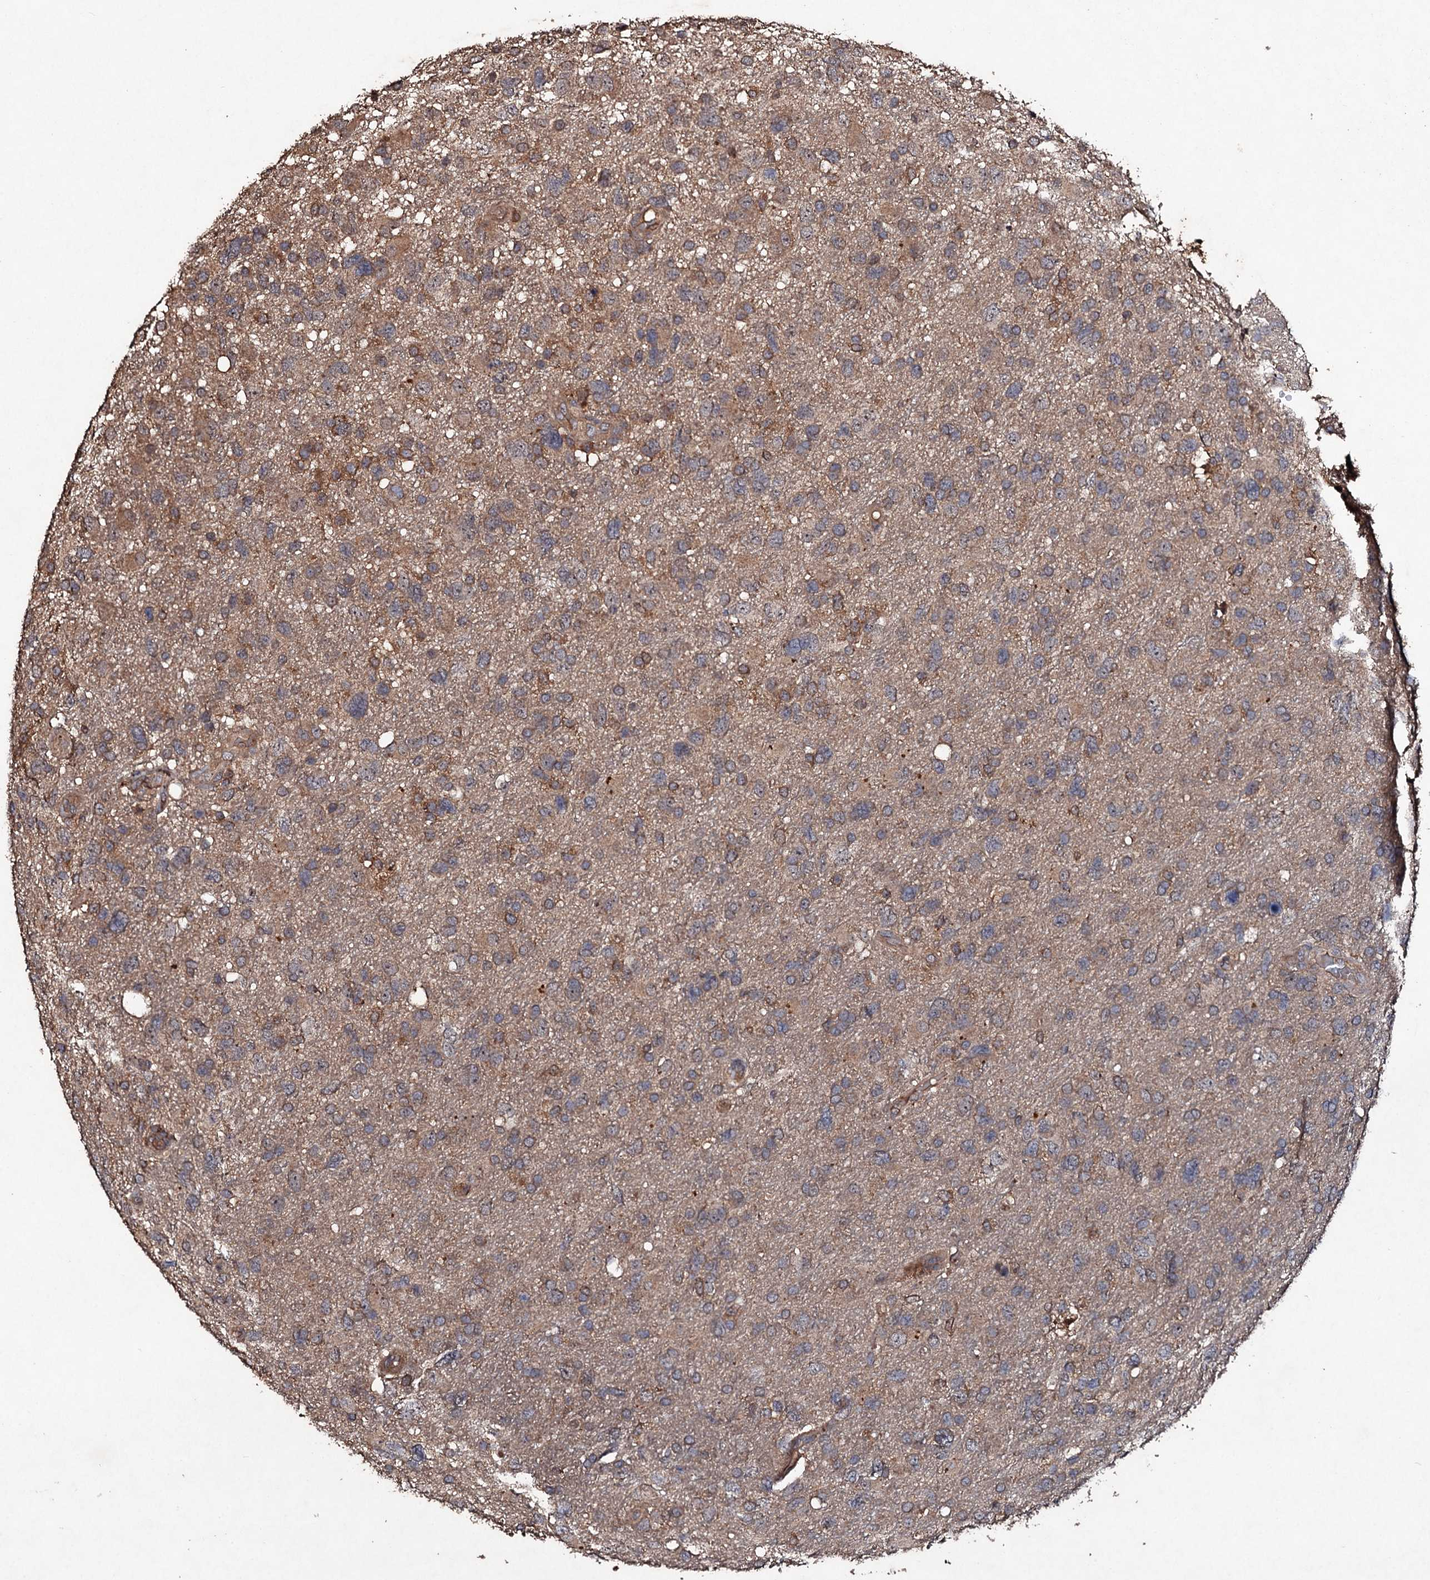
{"staining": {"intensity": "moderate", "quantity": "<25%", "location": "cytoplasmic/membranous"}, "tissue": "glioma", "cell_type": "Tumor cells", "image_type": "cancer", "snomed": [{"axis": "morphology", "description": "Glioma, malignant, High grade"}, {"axis": "topography", "description": "Brain"}], "caption": "Protein staining by IHC exhibits moderate cytoplasmic/membranous expression in about <25% of tumor cells in malignant glioma (high-grade).", "gene": "KERA", "patient": {"sex": "male", "age": 61}}